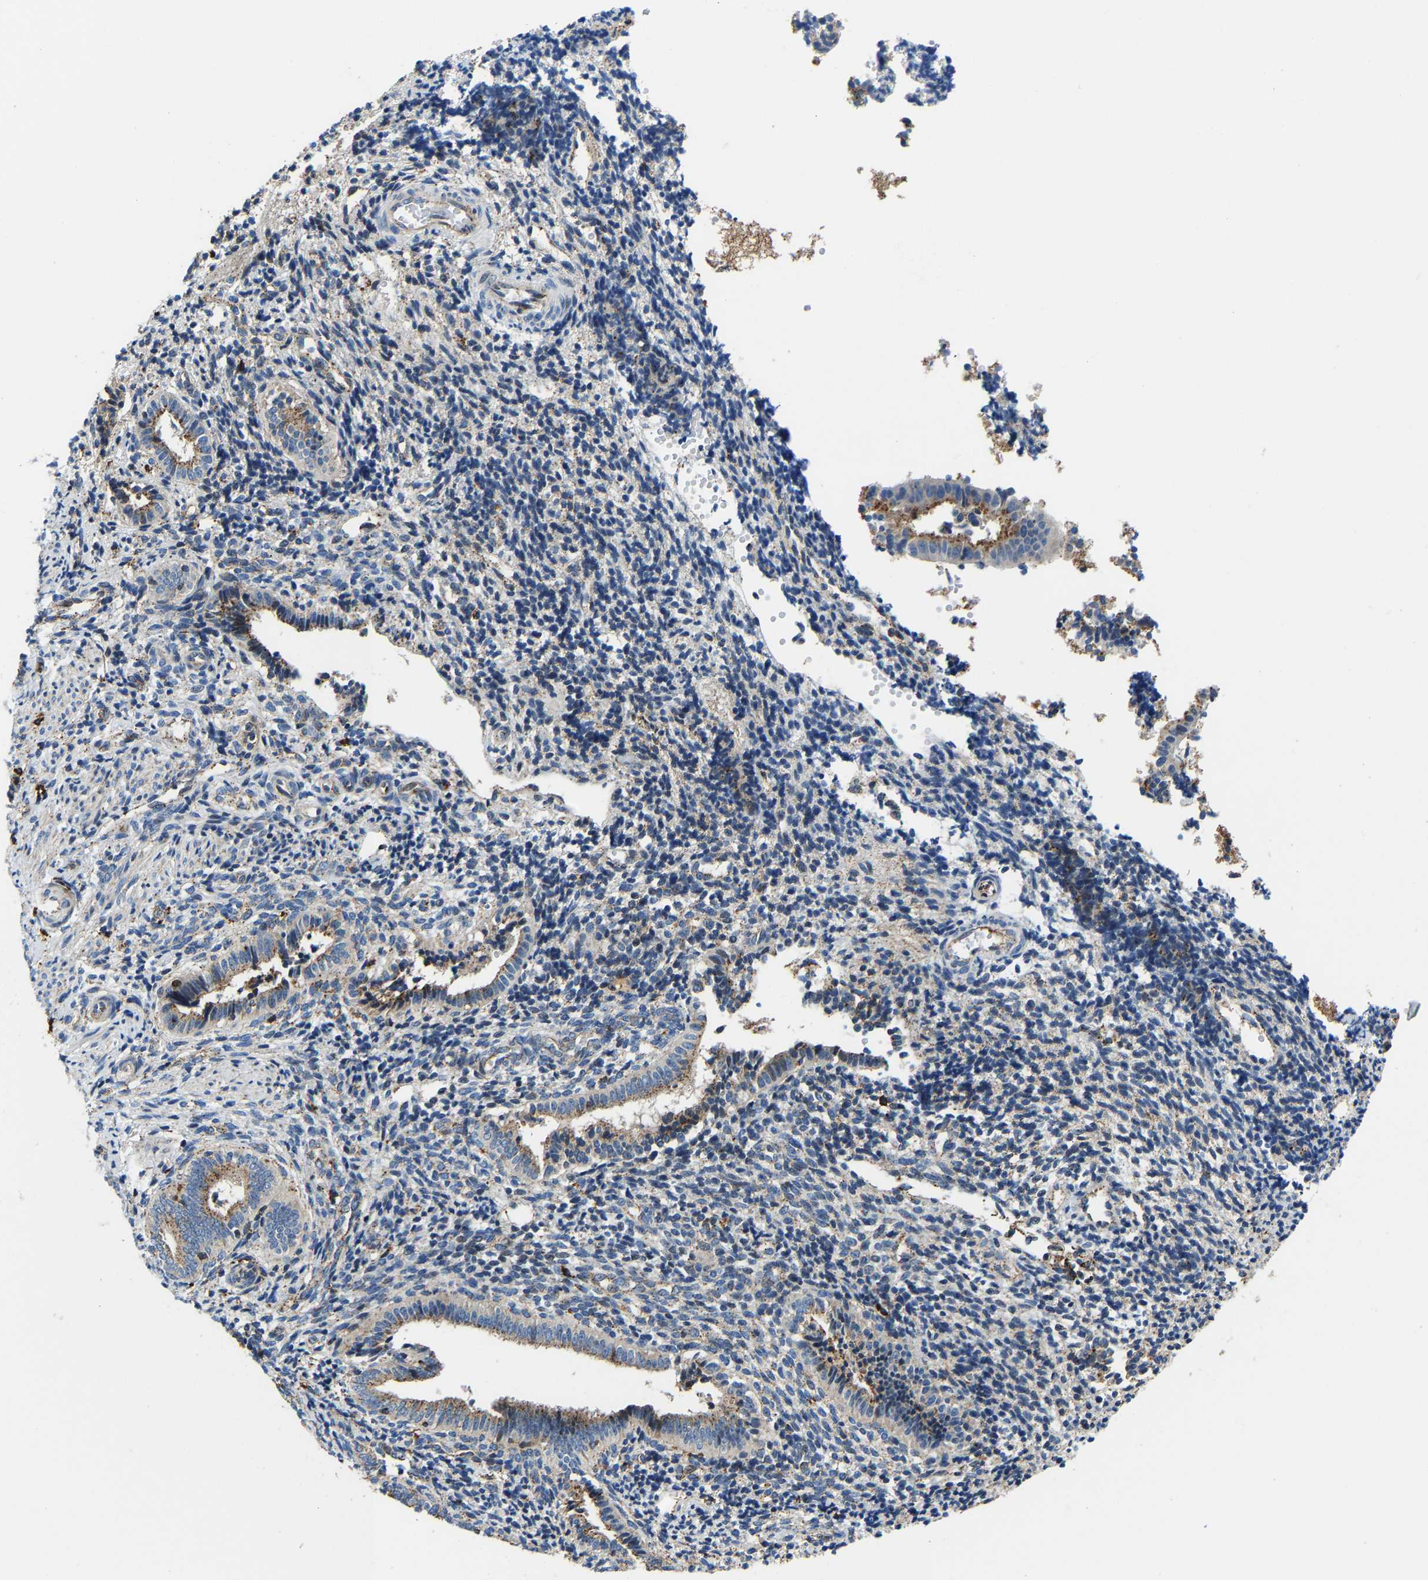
{"staining": {"intensity": "weak", "quantity": "<25%", "location": "cytoplasmic/membranous"}, "tissue": "endometrium", "cell_type": "Cells in endometrial stroma", "image_type": "normal", "snomed": [{"axis": "morphology", "description": "Normal tissue, NOS"}, {"axis": "topography", "description": "Uterus"}, {"axis": "topography", "description": "Endometrium"}], "caption": "An IHC micrograph of unremarkable endometrium is shown. There is no staining in cells in endometrial stroma of endometrium.", "gene": "DPP7", "patient": {"sex": "female", "age": 33}}